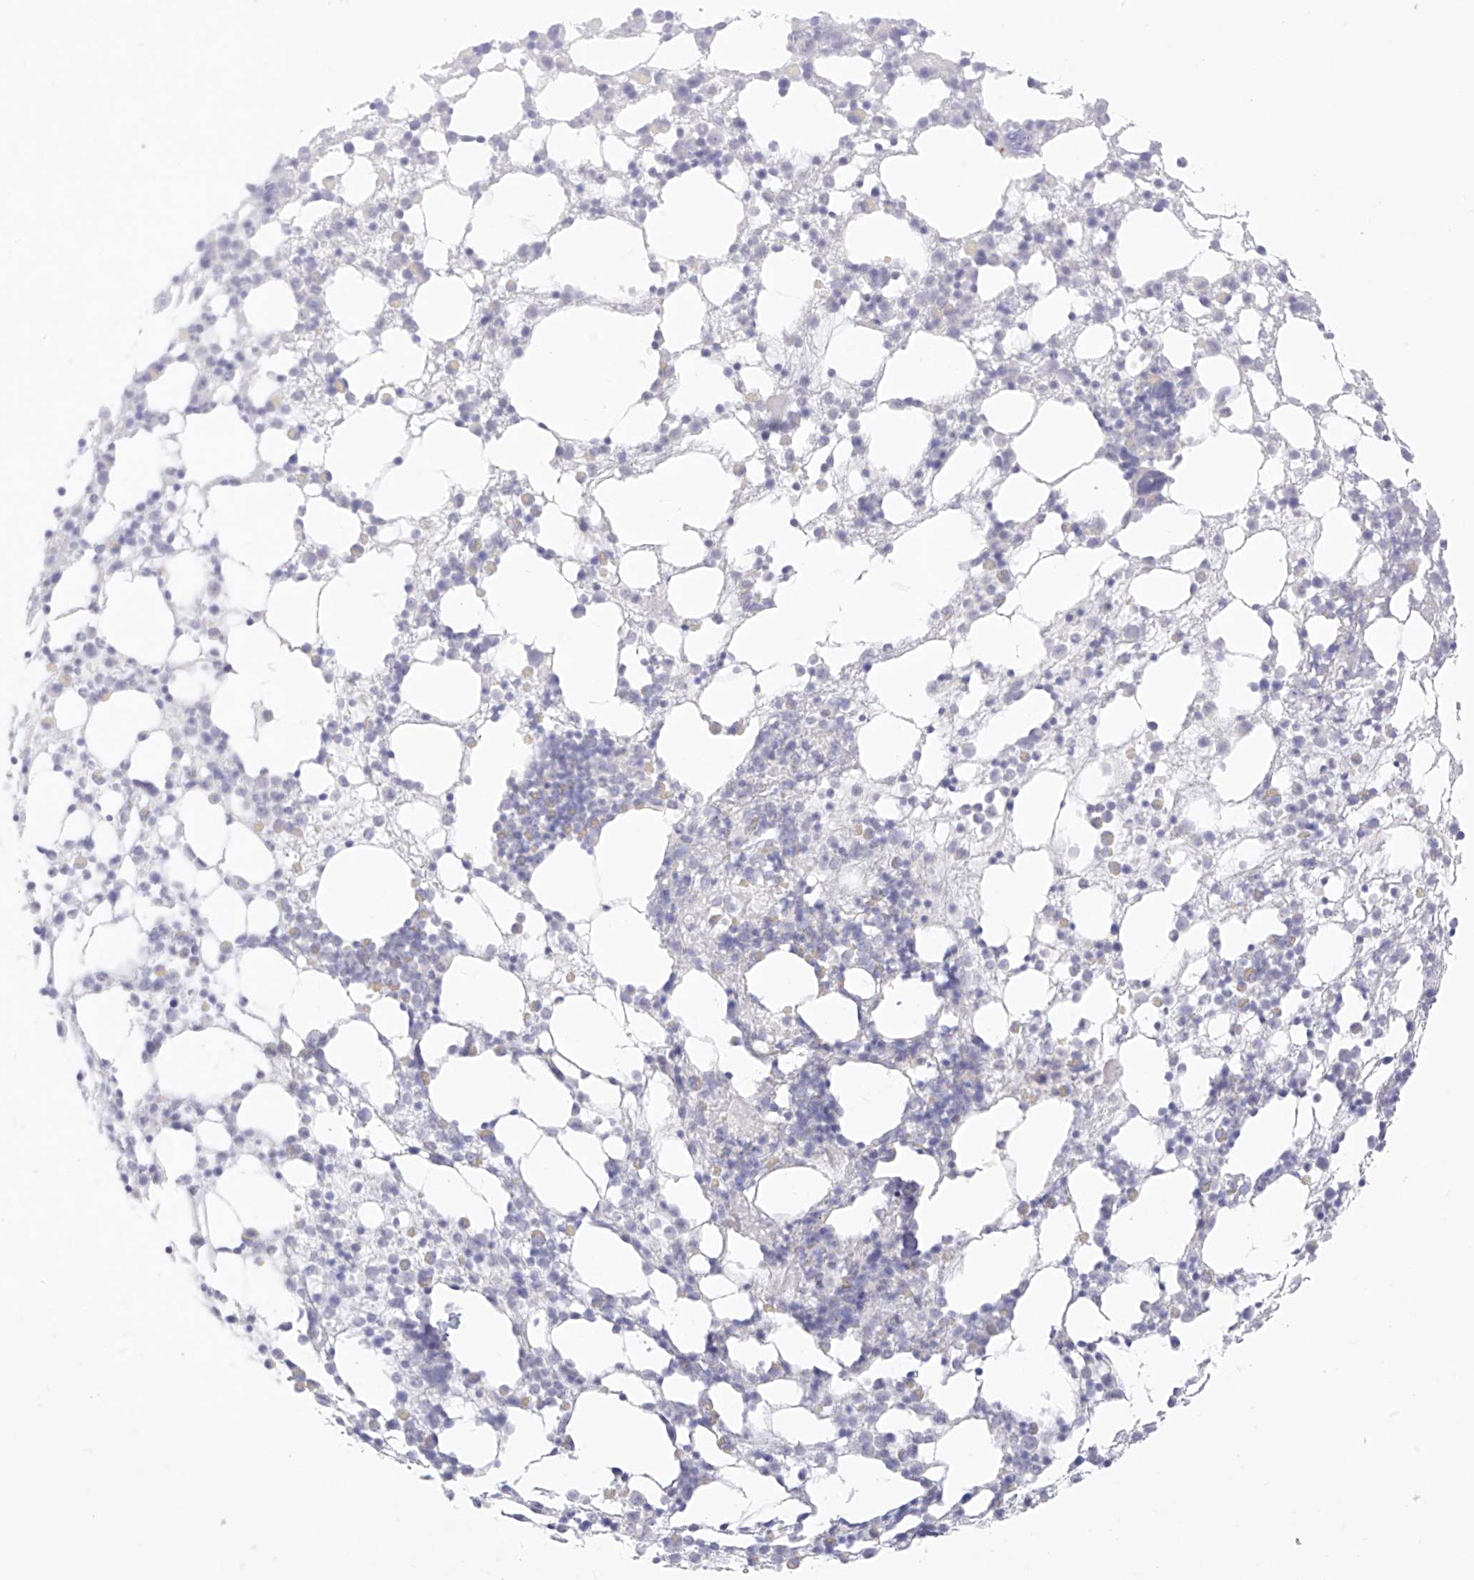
{"staining": {"intensity": "negative", "quantity": "none", "location": "none"}, "tissue": "bone marrow", "cell_type": "Hematopoietic cells", "image_type": "normal", "snomed": [{"axis": "morphology", "description": "Normal tissue, NOS"}, {"axis": "topography", "description": "Bone marrow"}], "caption": "DAB immunohistochemical staining of normal bone marrow shows no significant staining in hematopoietic cells. Nuclei are stained in blue.", "gene": "TGM4", "patient": {"sex": "female", "age": 57}}